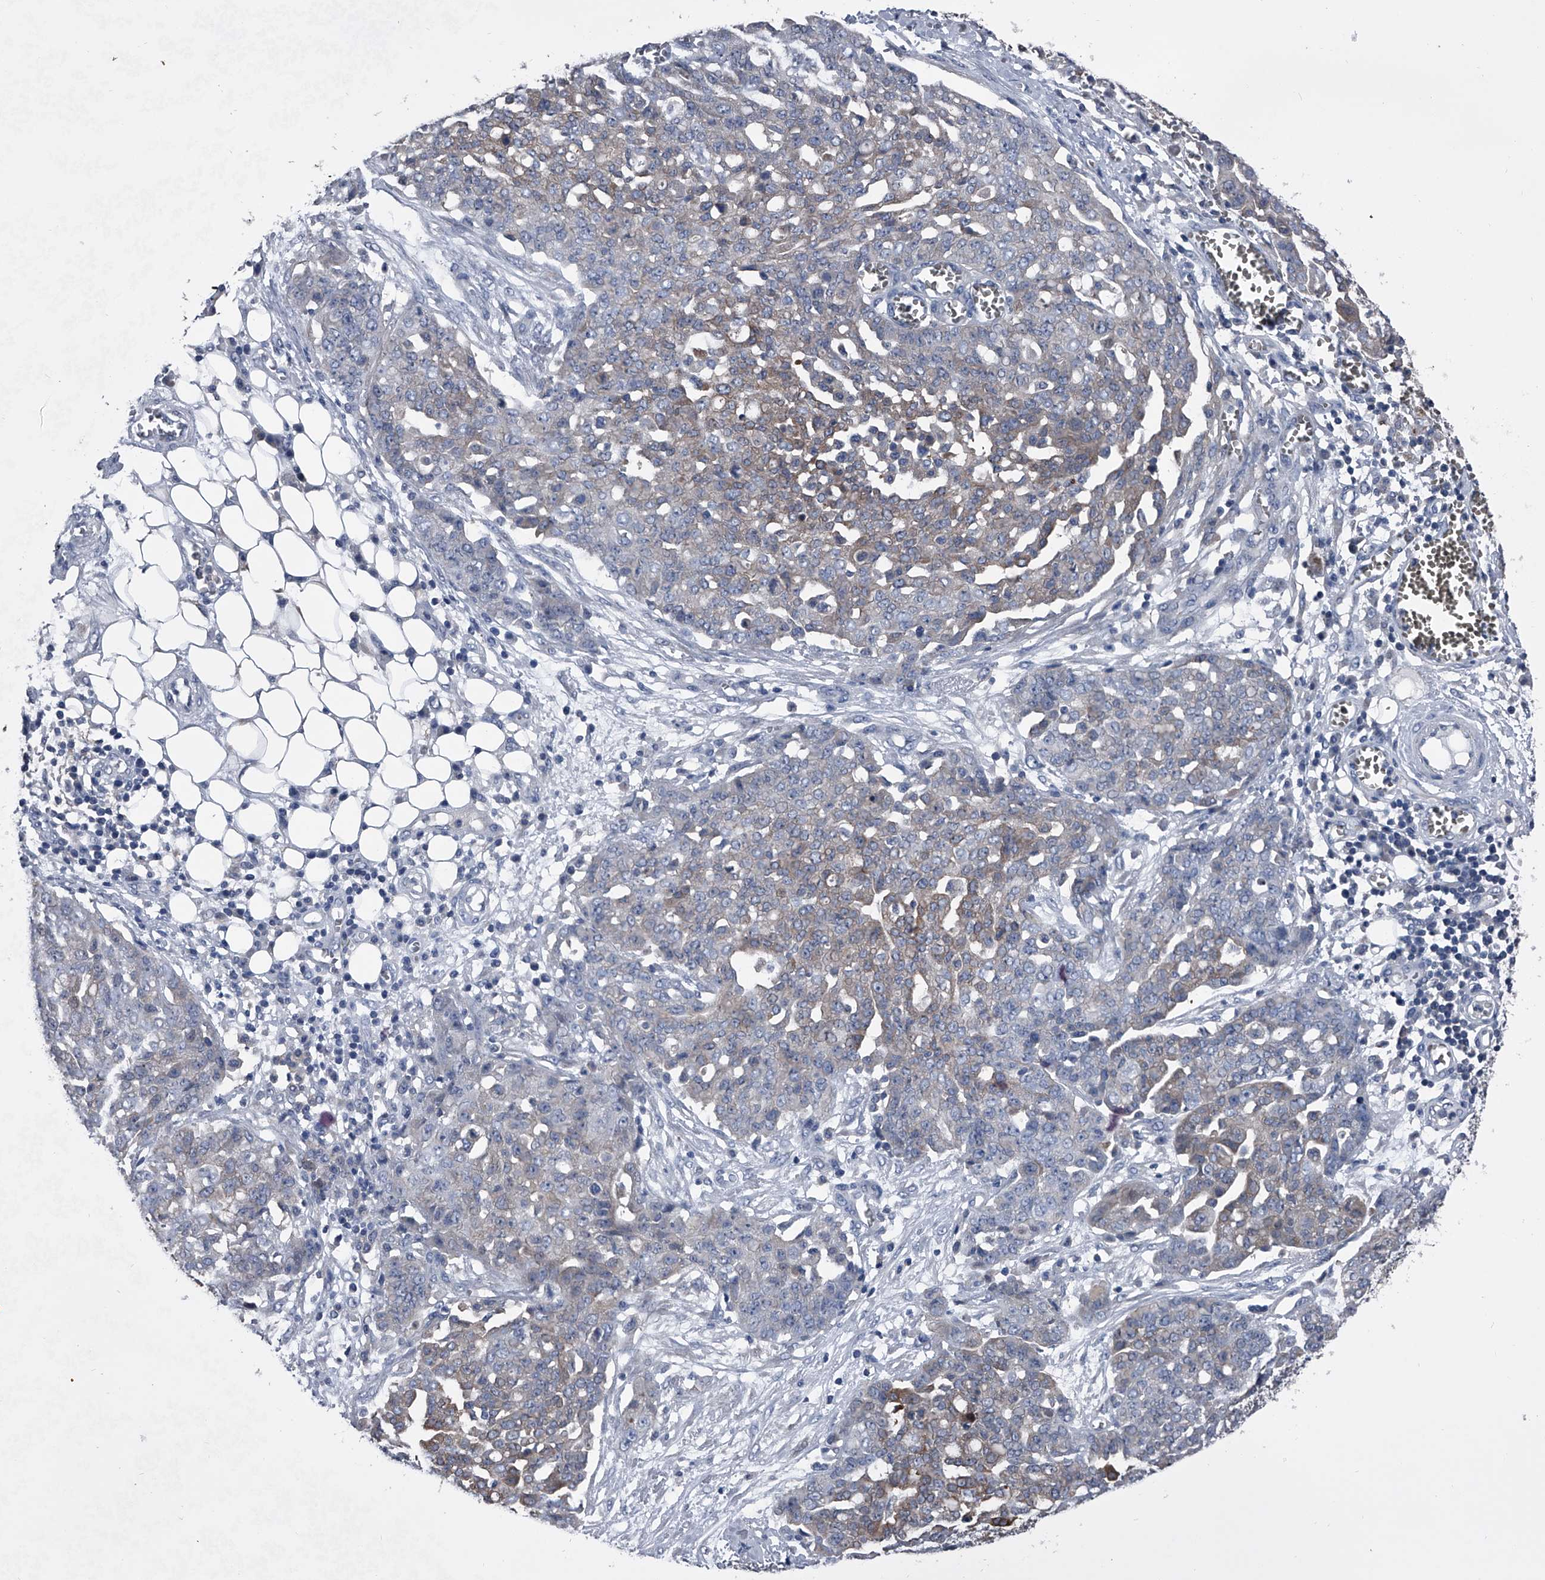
{"staining": {"intensity": "weak", "quantity": "25%-75%", "location": "cytoplasmic/membranous"}, "tissue": "ovarian cancer", "cell_type": "Tumor cells", "image_type": "cancer", "snomed": [{"axis": "morphology", "description": "Cystadenocarcinoma, serous, NOS"}, {"axis": "topography", "description": "Soft tissue"}, {"axis": "topography", "description": "Ovary"}], "caption": "Brown immunohistochemical staining in human ovarian serous cystadenocarcinoma shows weak cytoplasmic/membranous expression in about 25%-75% of tumor cells.", "gene": "KIF13A", "patient": {"sex": "female", "age": 57}}